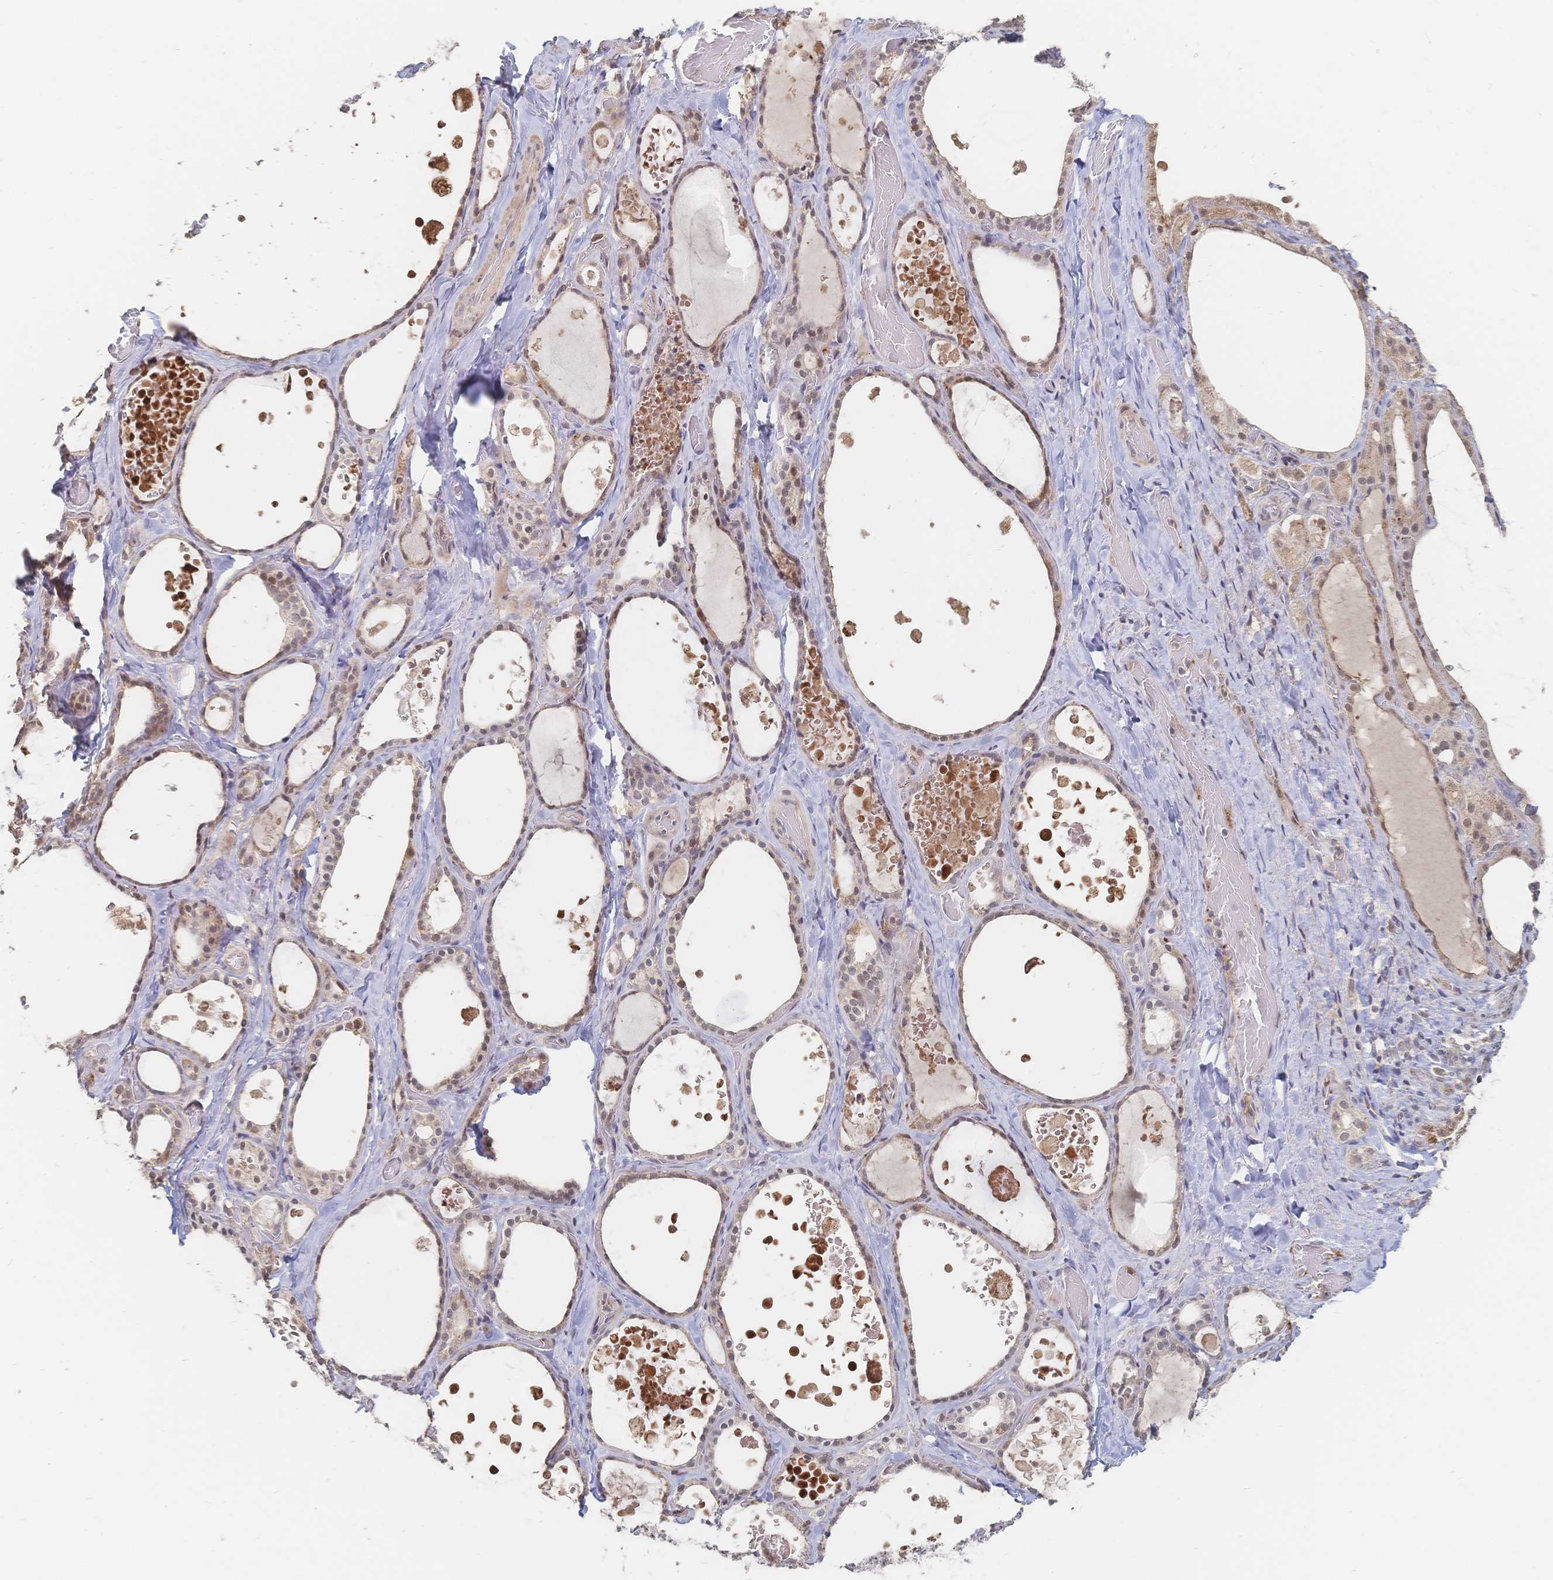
{"staining": {"intensity": "moderate", "quantity": ">75%", "location": "nuclear"}, "tissue": "thyroid gland", "cell_type": "Glandular cells", "image_type": "normal", "snomed": [{"axis": "morphology", "description": "Normal tissue, NOS"}, {"axis": "topography", "description": "Thyroid gland"}], "caption": "Immunohistochemistry (IHC) histopathology image of normal thyroid gland stained for a protein (brown), which shows medium levels of moderate nuclear expression in about >75% of glandular cells.", "gene": "LRP5", "patient": {"sex": "female", "age": 56}}